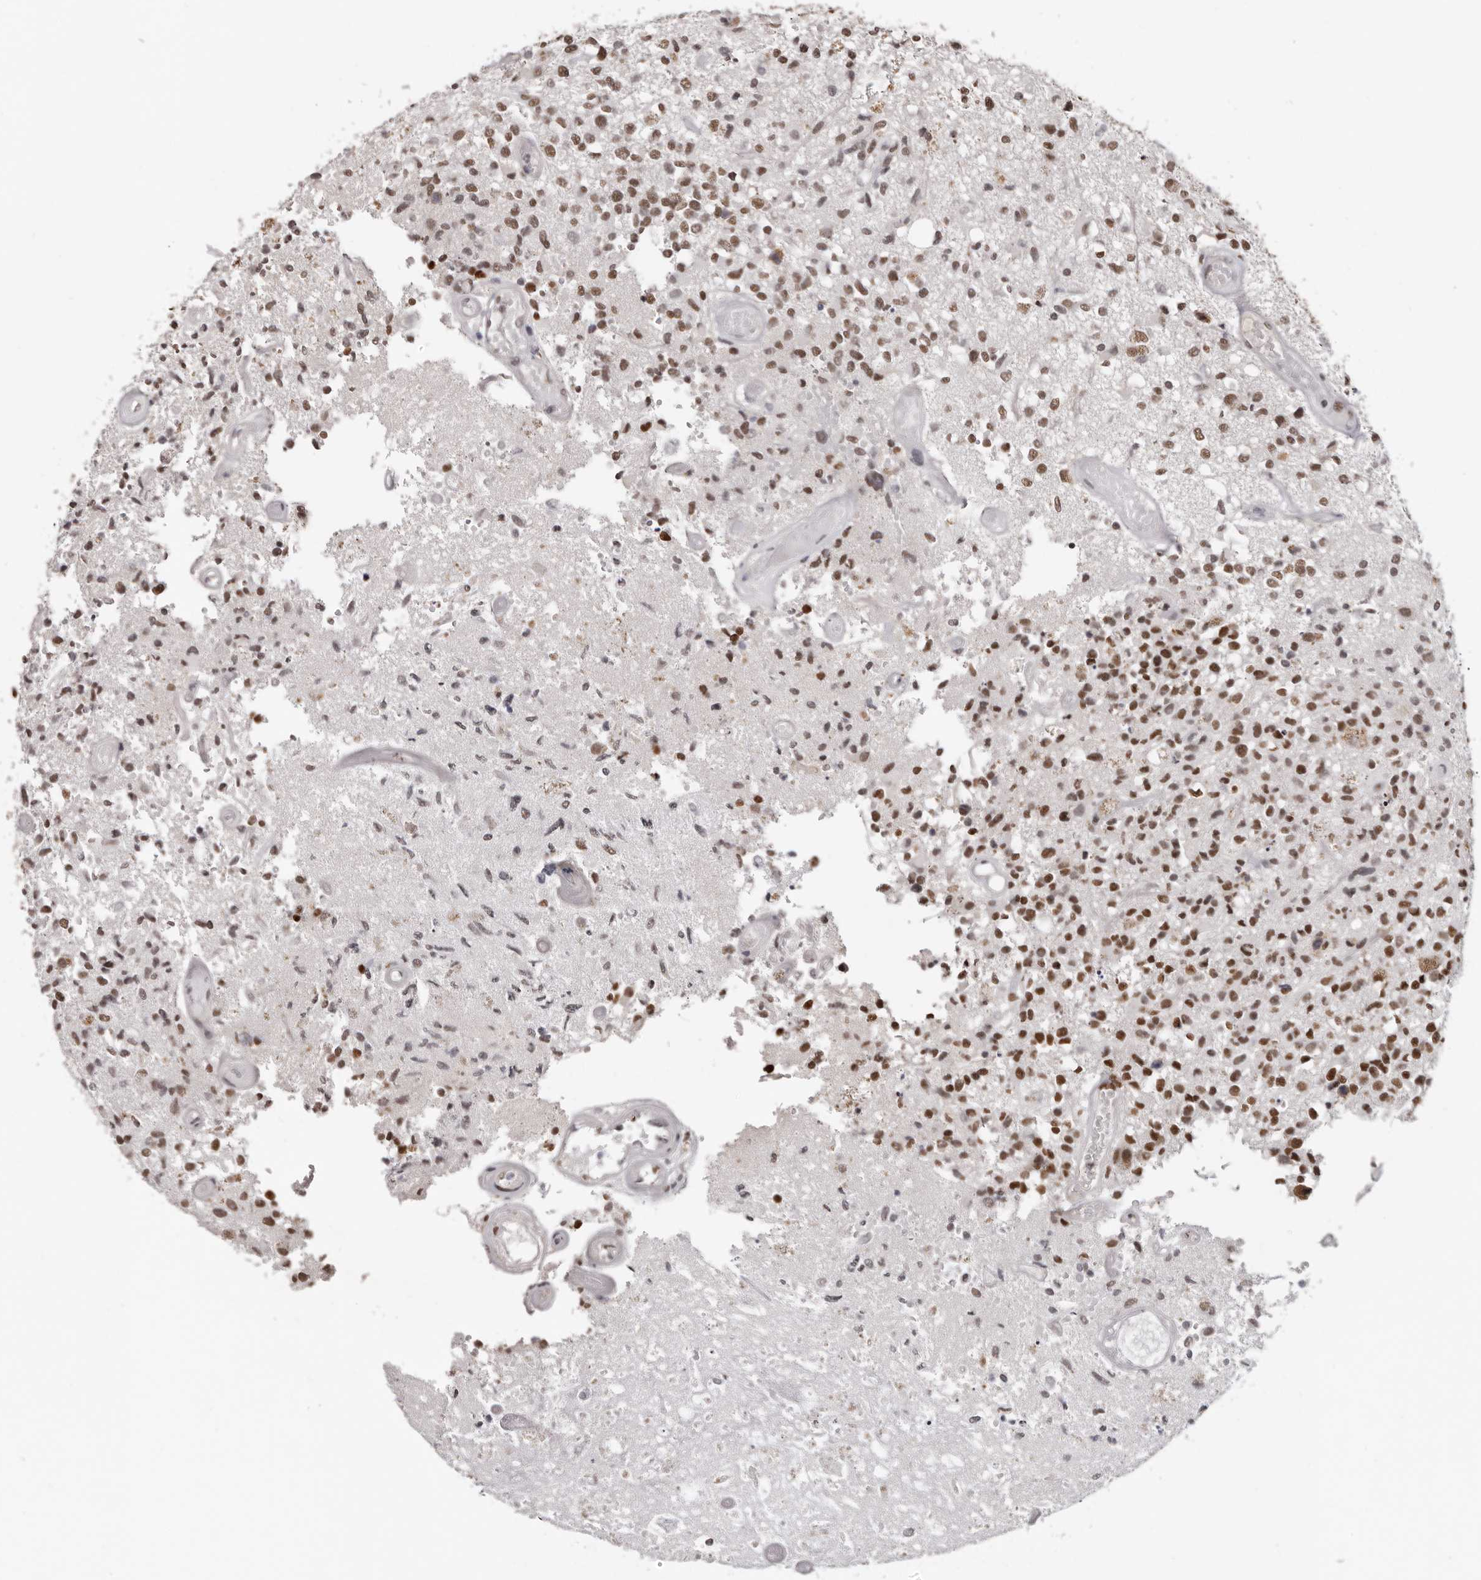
{"staining": {"intensity": "strong", "quantity": ">75%", "location": "nuclear"}, "tissue": "glioma", "cell_type": "Tumor cells", "image_type": "cancer", "snomed": [{"axis": "morphology", "description": "Glioma, malignant, High grade"}, {"axis": "morphology", "description": "Glioblastoma, NOS"}, {"axis": "topography", "description": "Brain"}], "caption": "Immunohistochemistry (IHC) image of human malignant high-grade glioma stained for a protein (brown), which demonstrates high levels of strong nuclear staining in approximately >75% of tumor cells.", "gene": "SCAF4", "patient": {"sex": "male", "age": 60}}